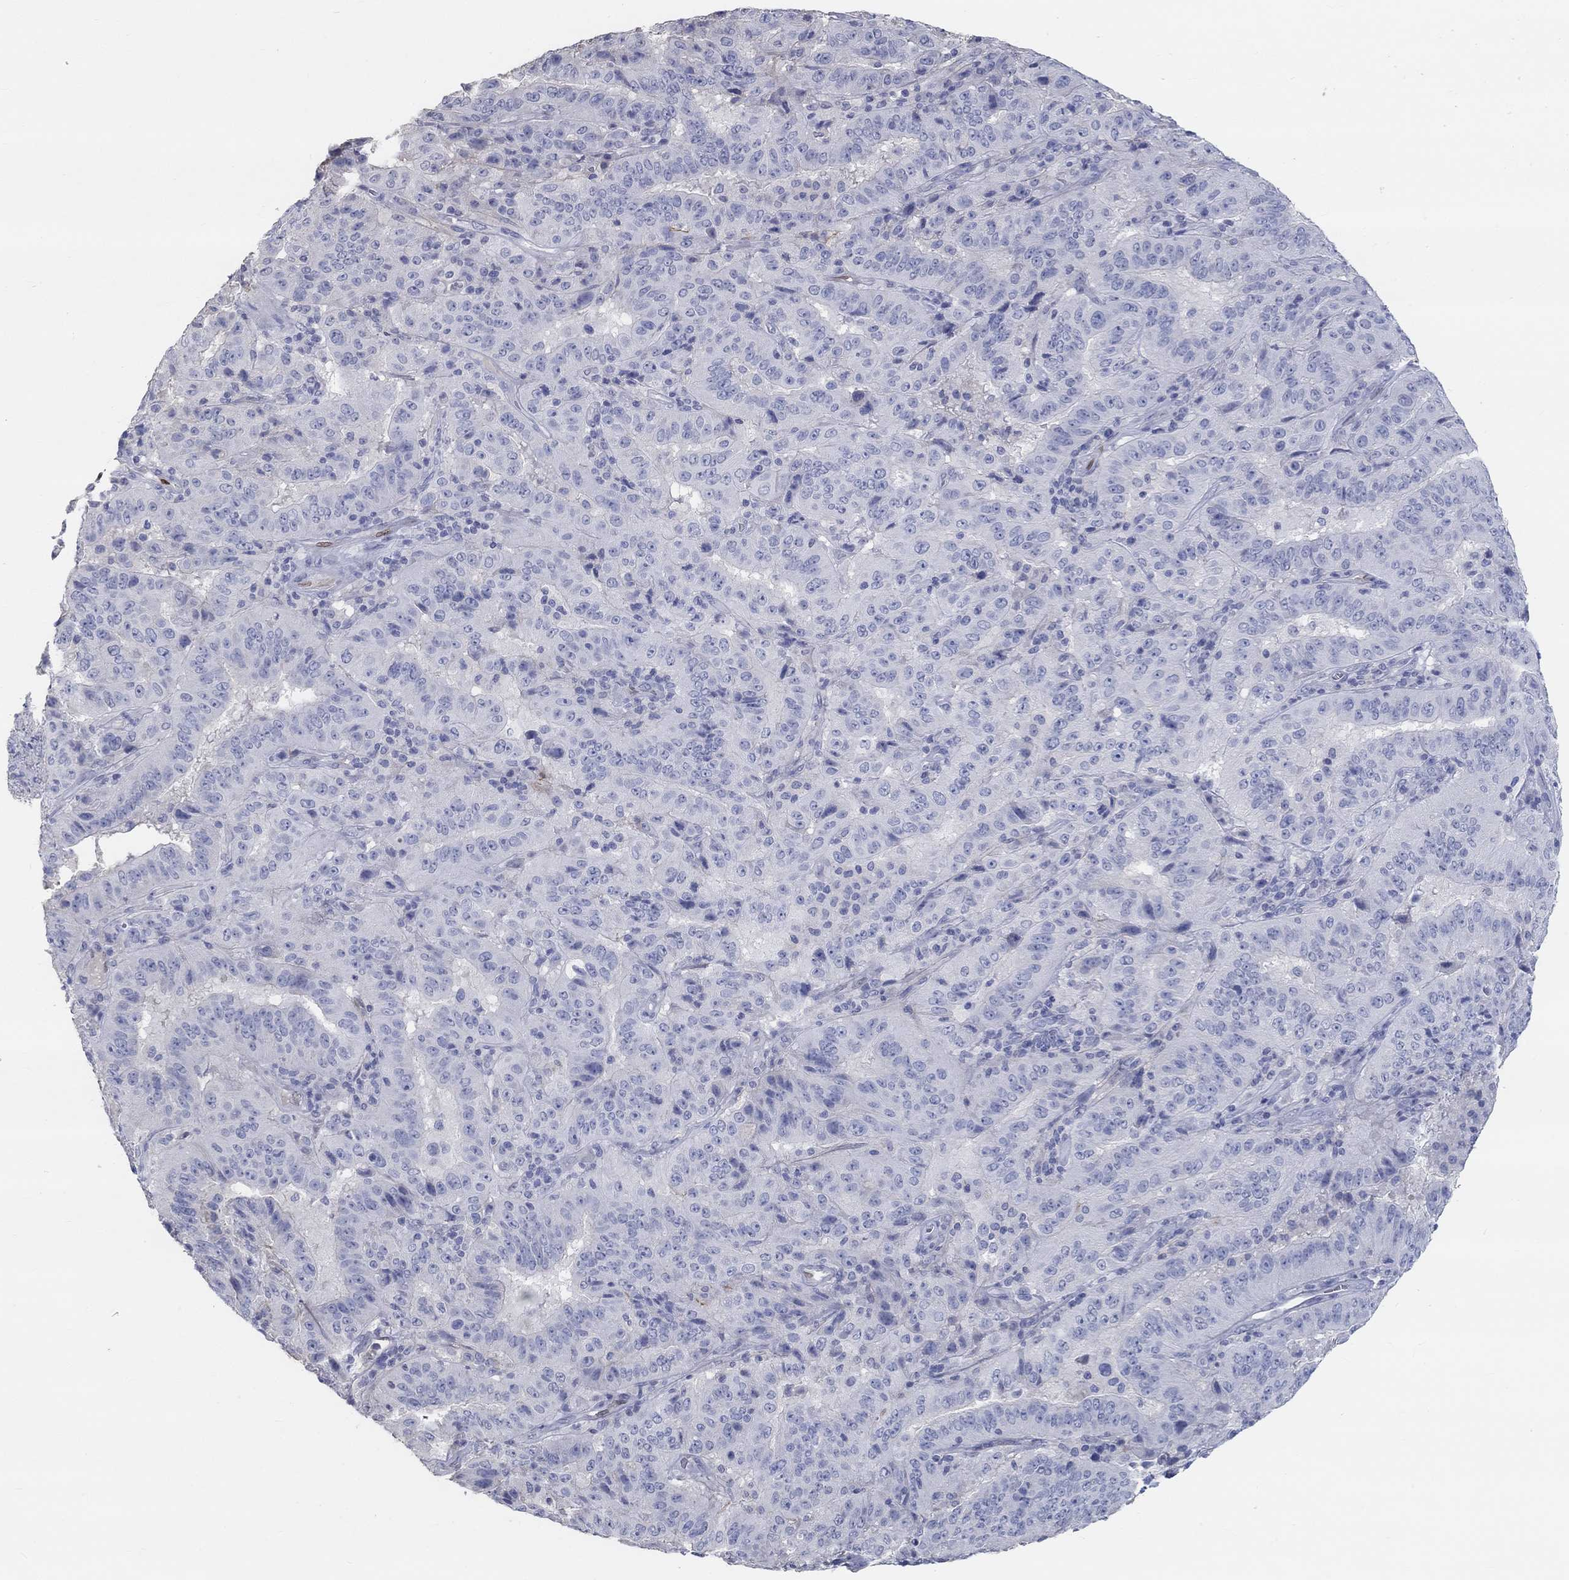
{"staining": {"intensity": "negative", "quantity": "none", "location": "none"}, "tissue": "pancreatic cancer", "cell_type": "Tumor cells", "image_type": "cancer", "snomed": [{"axis": "morphology", "description": "Adenocarcinoma, NOS"}, {"axis": "topography", "description": "Pancreas"}], "caption": "High magnification brightfield microscopy of pancreatic cancer (adenocarcinoma) stained with DAB (brown) and counterstained with hematoxylin (blue): tumor cells show no significant positivity.", "gene": "FGF2", "patient": {"sex": "male", "age": 63}}